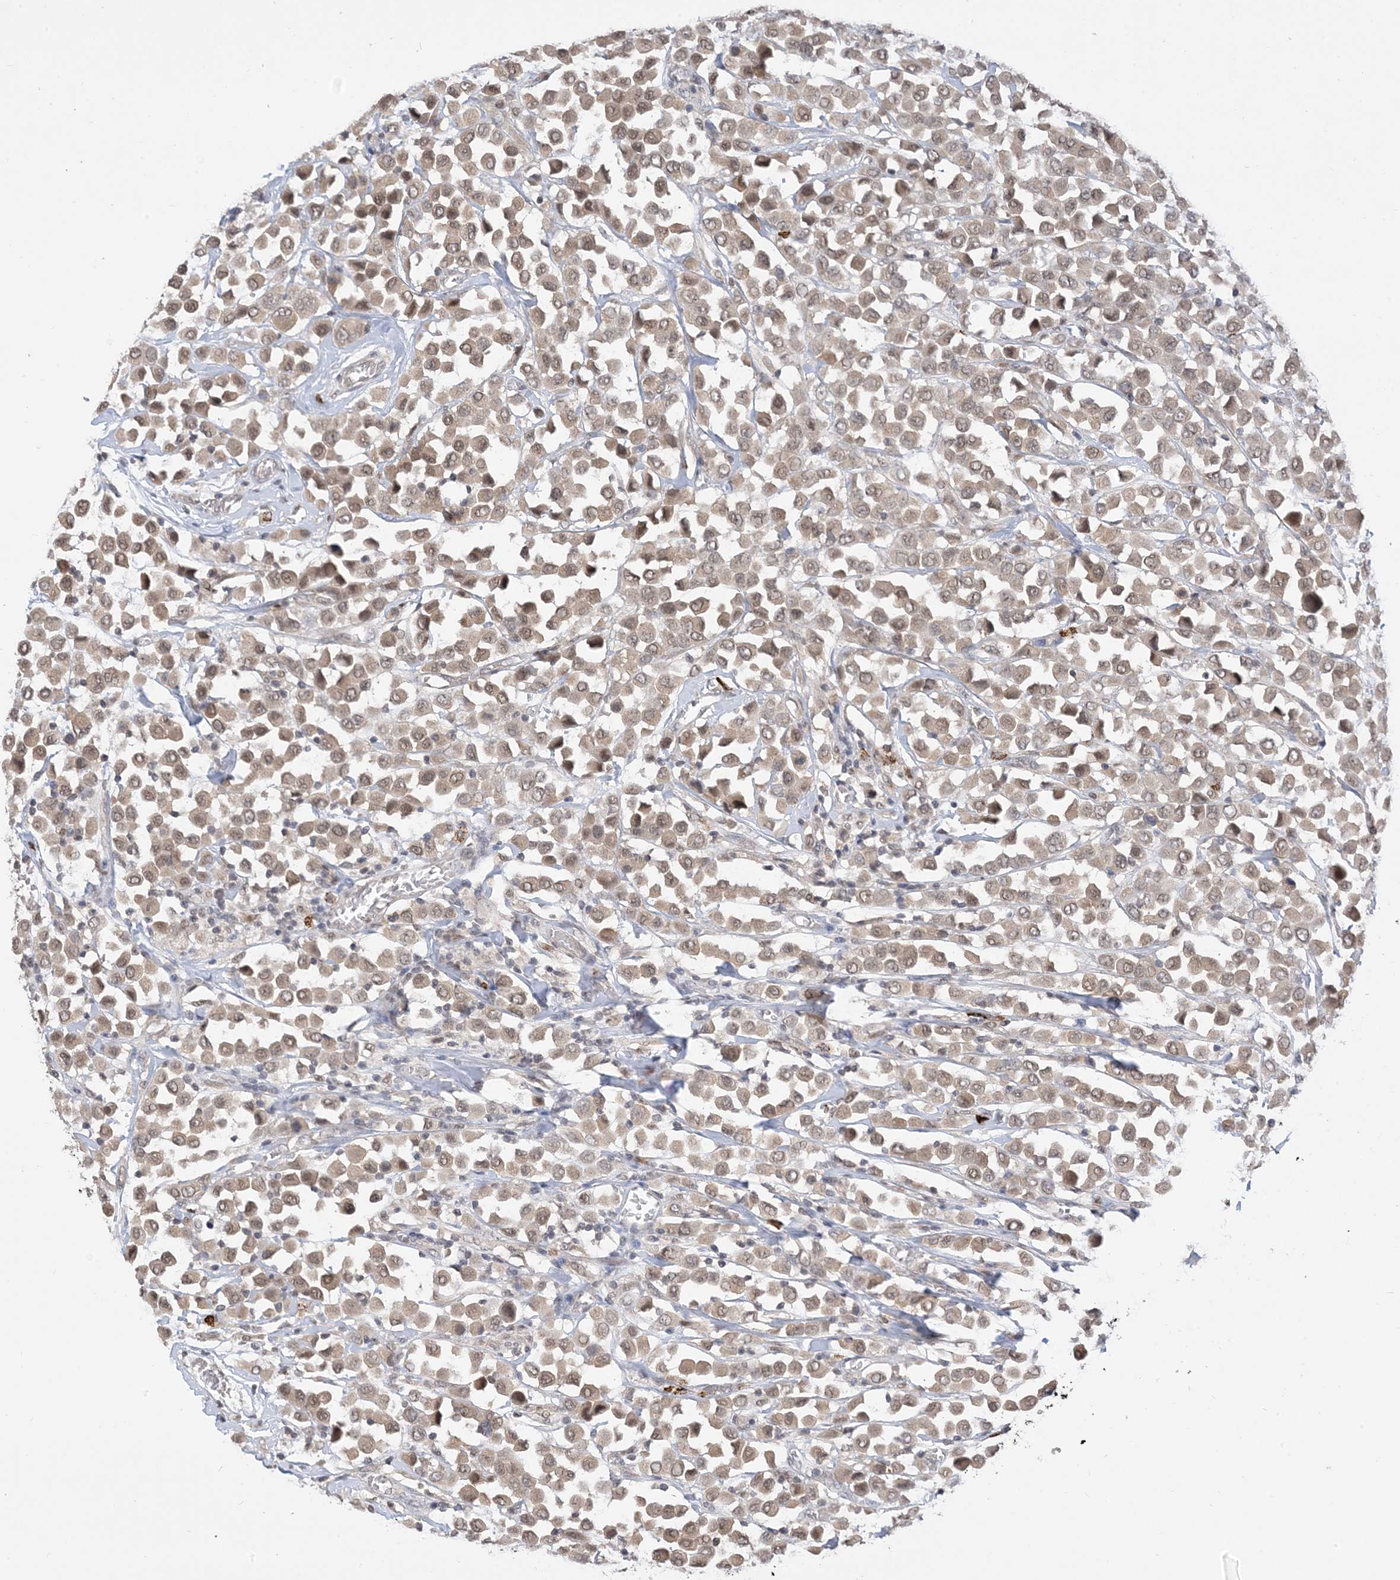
{"staining": {"intensity": "weak", "quantity": ">75%", "location": "cytoplasmic/membranous,nuclear"}, "tissue": "breast cancer", "cell_type": "Tumor cells", "image_type": "cancer", "snomed": [{"axis": "morphology", "description": "Duct carcinoma"}, {"axis": "topography", "description": "Breast"}], "caption": "Protein analysis of breast cancer (invasive ductal carcinoma) tissue demonstrates weak cytoplasmic/membranous and nuclear expression in approximately >75% of tumor cells. (IHC, brightfield microscopy, high magnification).", "gene": "RANBP9", "patient": {"sex": "female", "age": 61}}